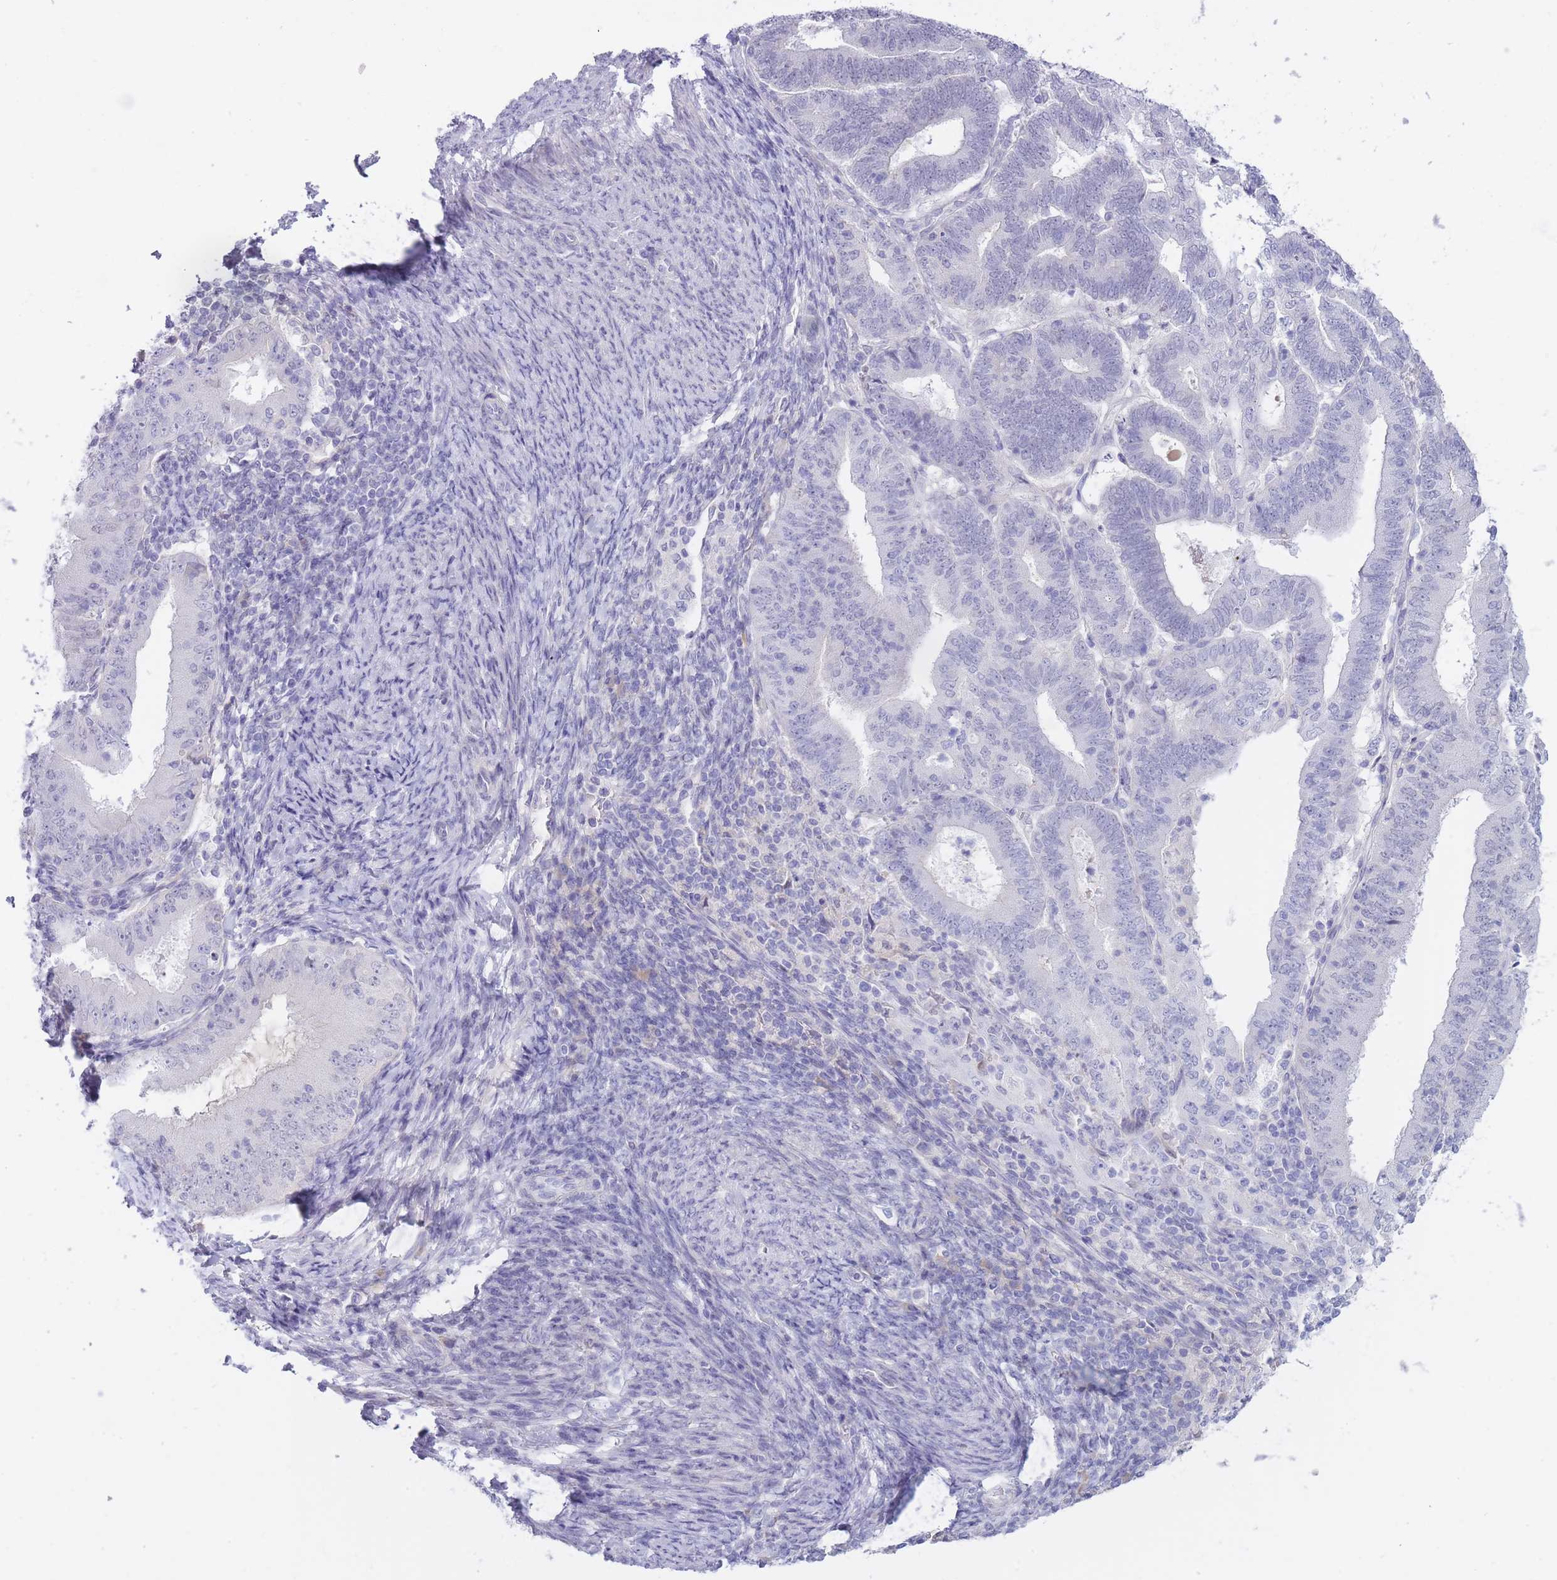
{"staining": {"intensity": "negative", "quantity": "none", "location": "none"}, "tissue": "endometrial cancer", "cell_type": "Tumor cells", "image_type": "cancer", "snomed": [{"axis": "morphology", "description": "Adenocarcinoma, NOS"}, {"axis": "topography", "description": "Endometrium"}], "caption": "Tumor cells are negative for brown protein staining in endometrial cancer (adenocarcinoma).", "gene": "PRR23B", "patient": {"sex": "female", "age": 70}}